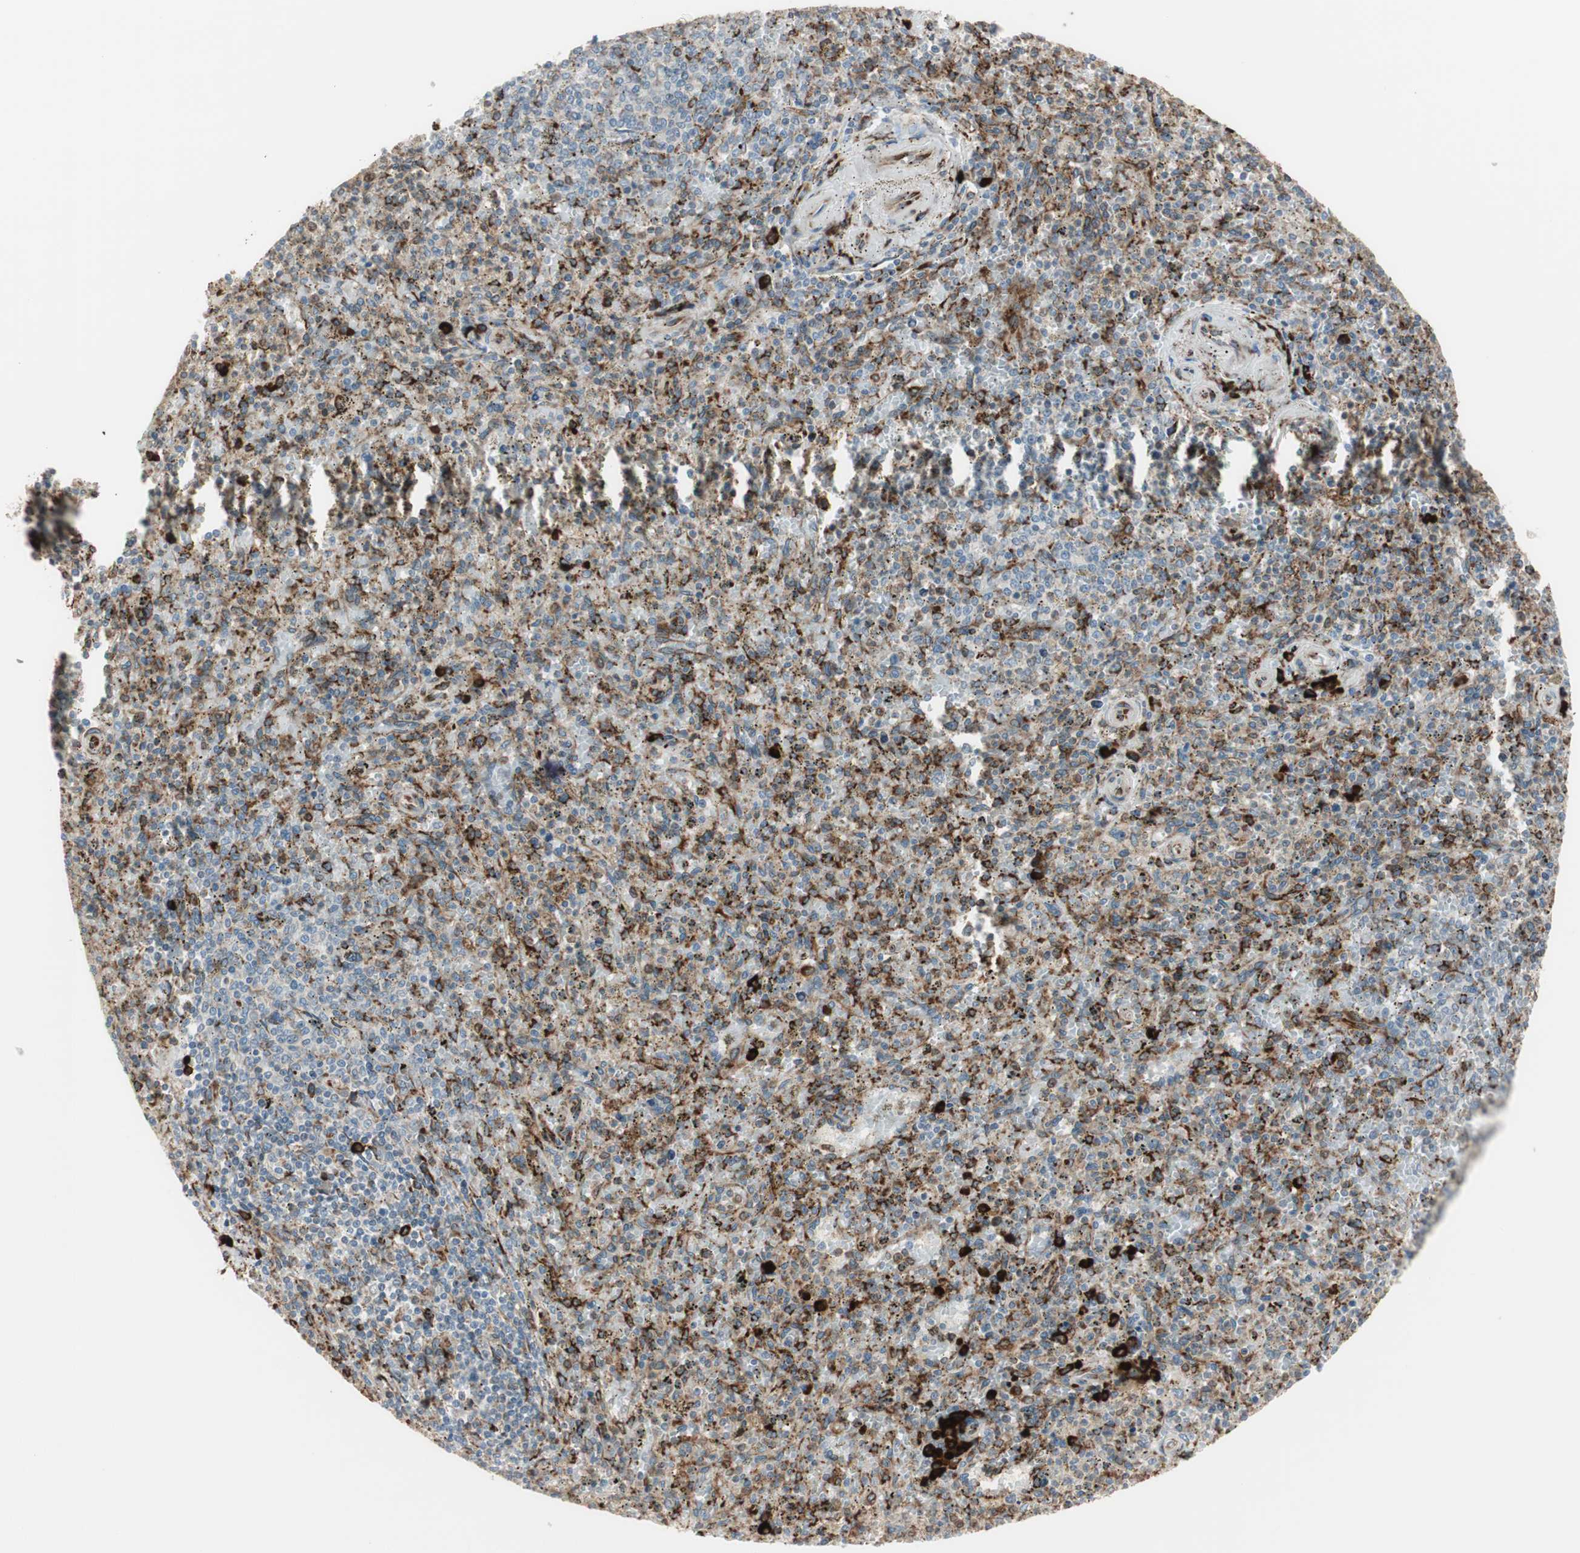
{"staining": {"intensity": "moderate", "quantity": "25%-75%", "location": "cytoplasmic/membranous"}, "tissue": "spleen", "cell_type": "Cells in red pulp", "image_type": "normal", "snomed": [{"axis": "morphology", "description": "Normal tissue, NOS"}, {"axis": "topography", "description": "Spleen"}], "caption": "Immunohistochemistry (IHC) (DAB) staining of normal human spleen shows moderate cytoplasmic/membranous protein staining in about 25%-75% of cells in red pulp.", "gene": "RRBP1", "patient": {"sex": "male", "age": 72}}